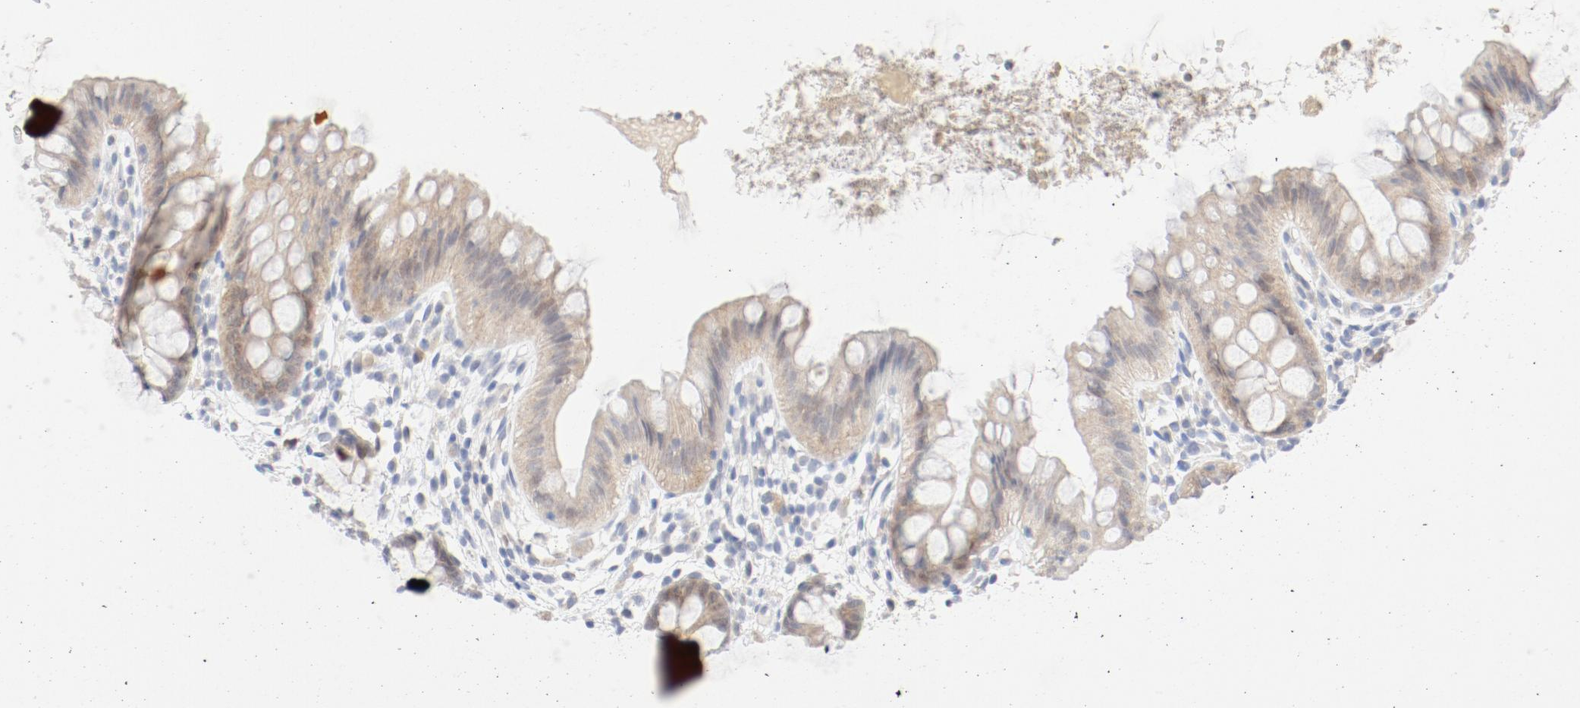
{"staining": {"intensity": "negative", "quantity": "none", "location": "none"}, "tissue": "colon", "cell_type": "Endothelial cells", "image_type": "normal", "snomed": [{"axis": "morphology", "description": "Normal tissue, NOS"}, {"axis": "topography", "description": "Smooth muscle"}, {"axis": "topography", "description": "Colon"}], "caption": "Immunohistochemistry micrograph of unremarkable colon stained for a protein (brown), which displays no staining in endothelial cells. Brightfield microscopy of immunohistochemistry stained with DAB (brown) and hematoxylin (blue), captured at high magnification.", "gene": "PGM1", "patient": {"sex": "male", "age": 67}}